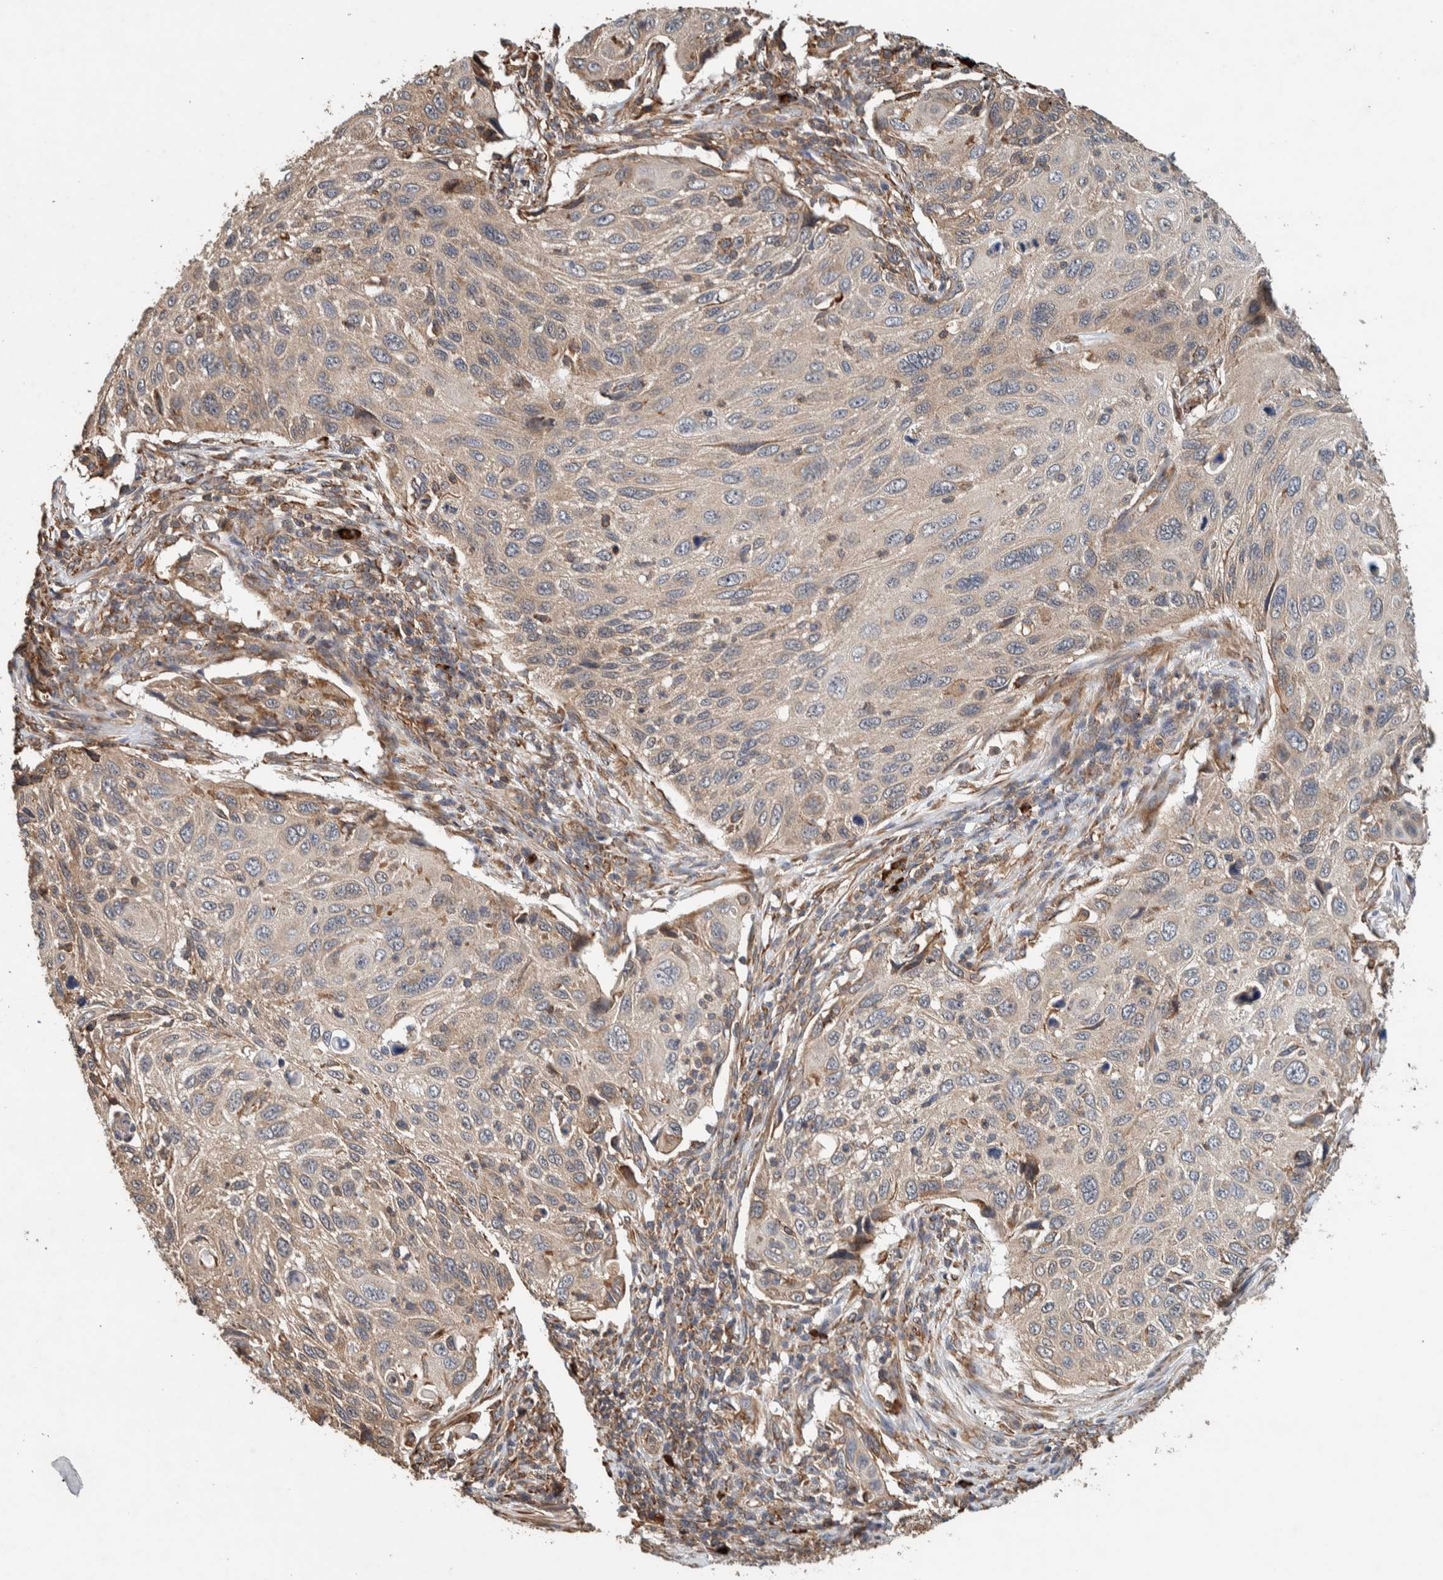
{"staining": {"intensity": "weak", "quantity": ">75%", "location": "cytoplasmic/membranous"}, "tissue": "cervical cancer", "cell_type": "Tumor cells", "image_type": "cancer", "snomed": [{"axis": "morphology", "description": "Squamous cell carcinoma, NOS"}, {"axis": "topography", "description": "Cervix"}], "caption": "Cervical cancer (squamous cell carcinoma) stained with DAB (3,3'-diaminobenzidine) immunohistochemistry (IHC) reveals low levels of weak cytoplasmic/membranous positivity in approximately >75% of tumor cells.", "gene": "PLA2G3", "patient": {"sex": "female", "age": 70}}